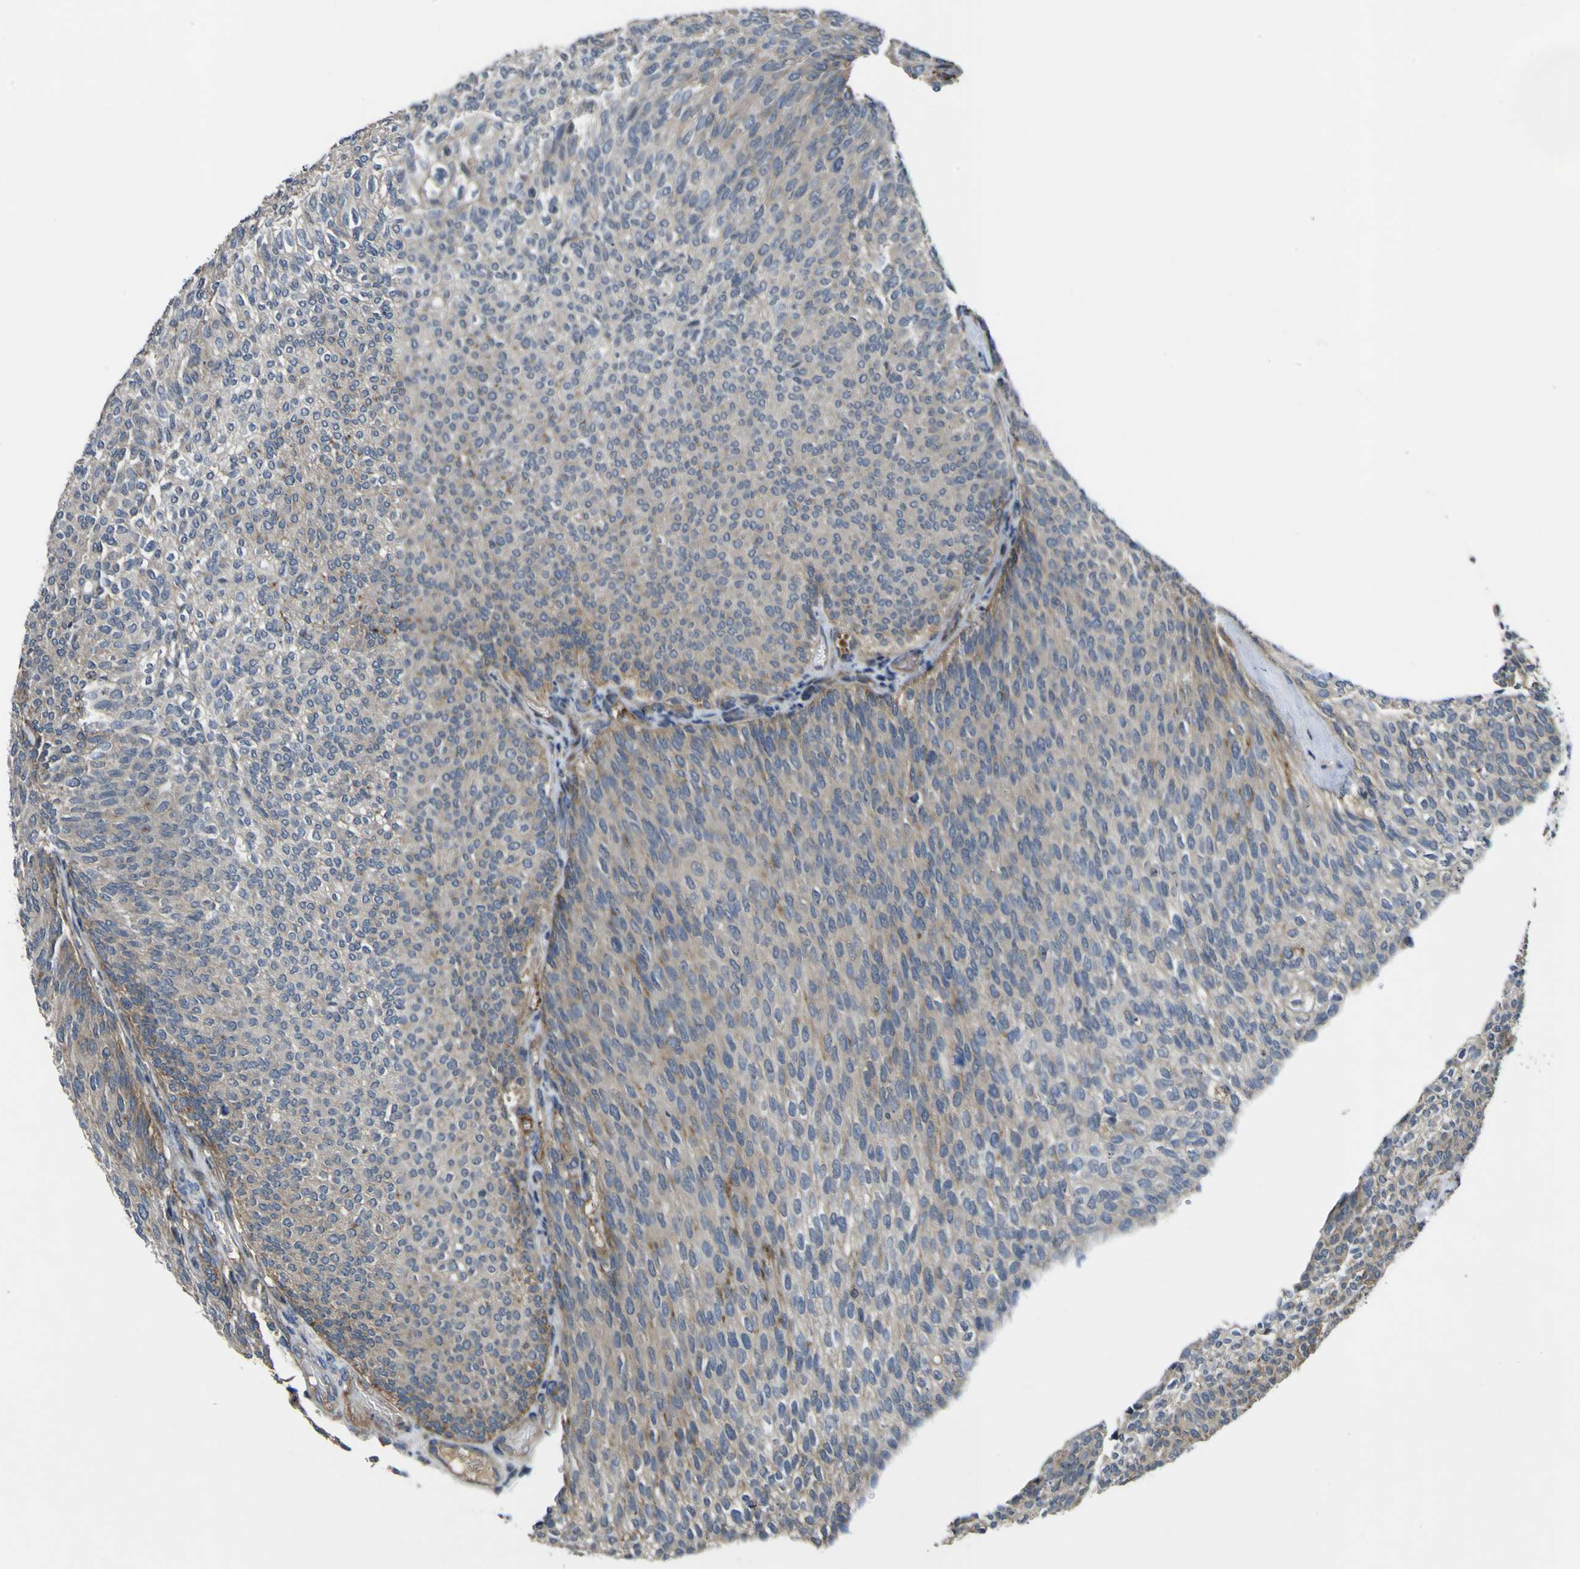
{"staining": {"intensity": "weak", "quantity": "25%-75%", "location": "cytoplasmic/membranous"}, "tissue": "urothelial cancer", "cell_type": "Tumor cells", "image_type": "cancer", "snomed": [{"axis": "morphology", "description": "Urothelial carcinoma, Low grade"}, {"axis": "topography", "description": "Urinary bladder"}], "caption": "Protein staining of low-grade urothelial carcinoma tissue displays weak cytoplasmic/membranous staining in approximately 25%-75% of tumor cells.", "gene": "GPLD1", "patient": {"sex": "female", "age": 79}}